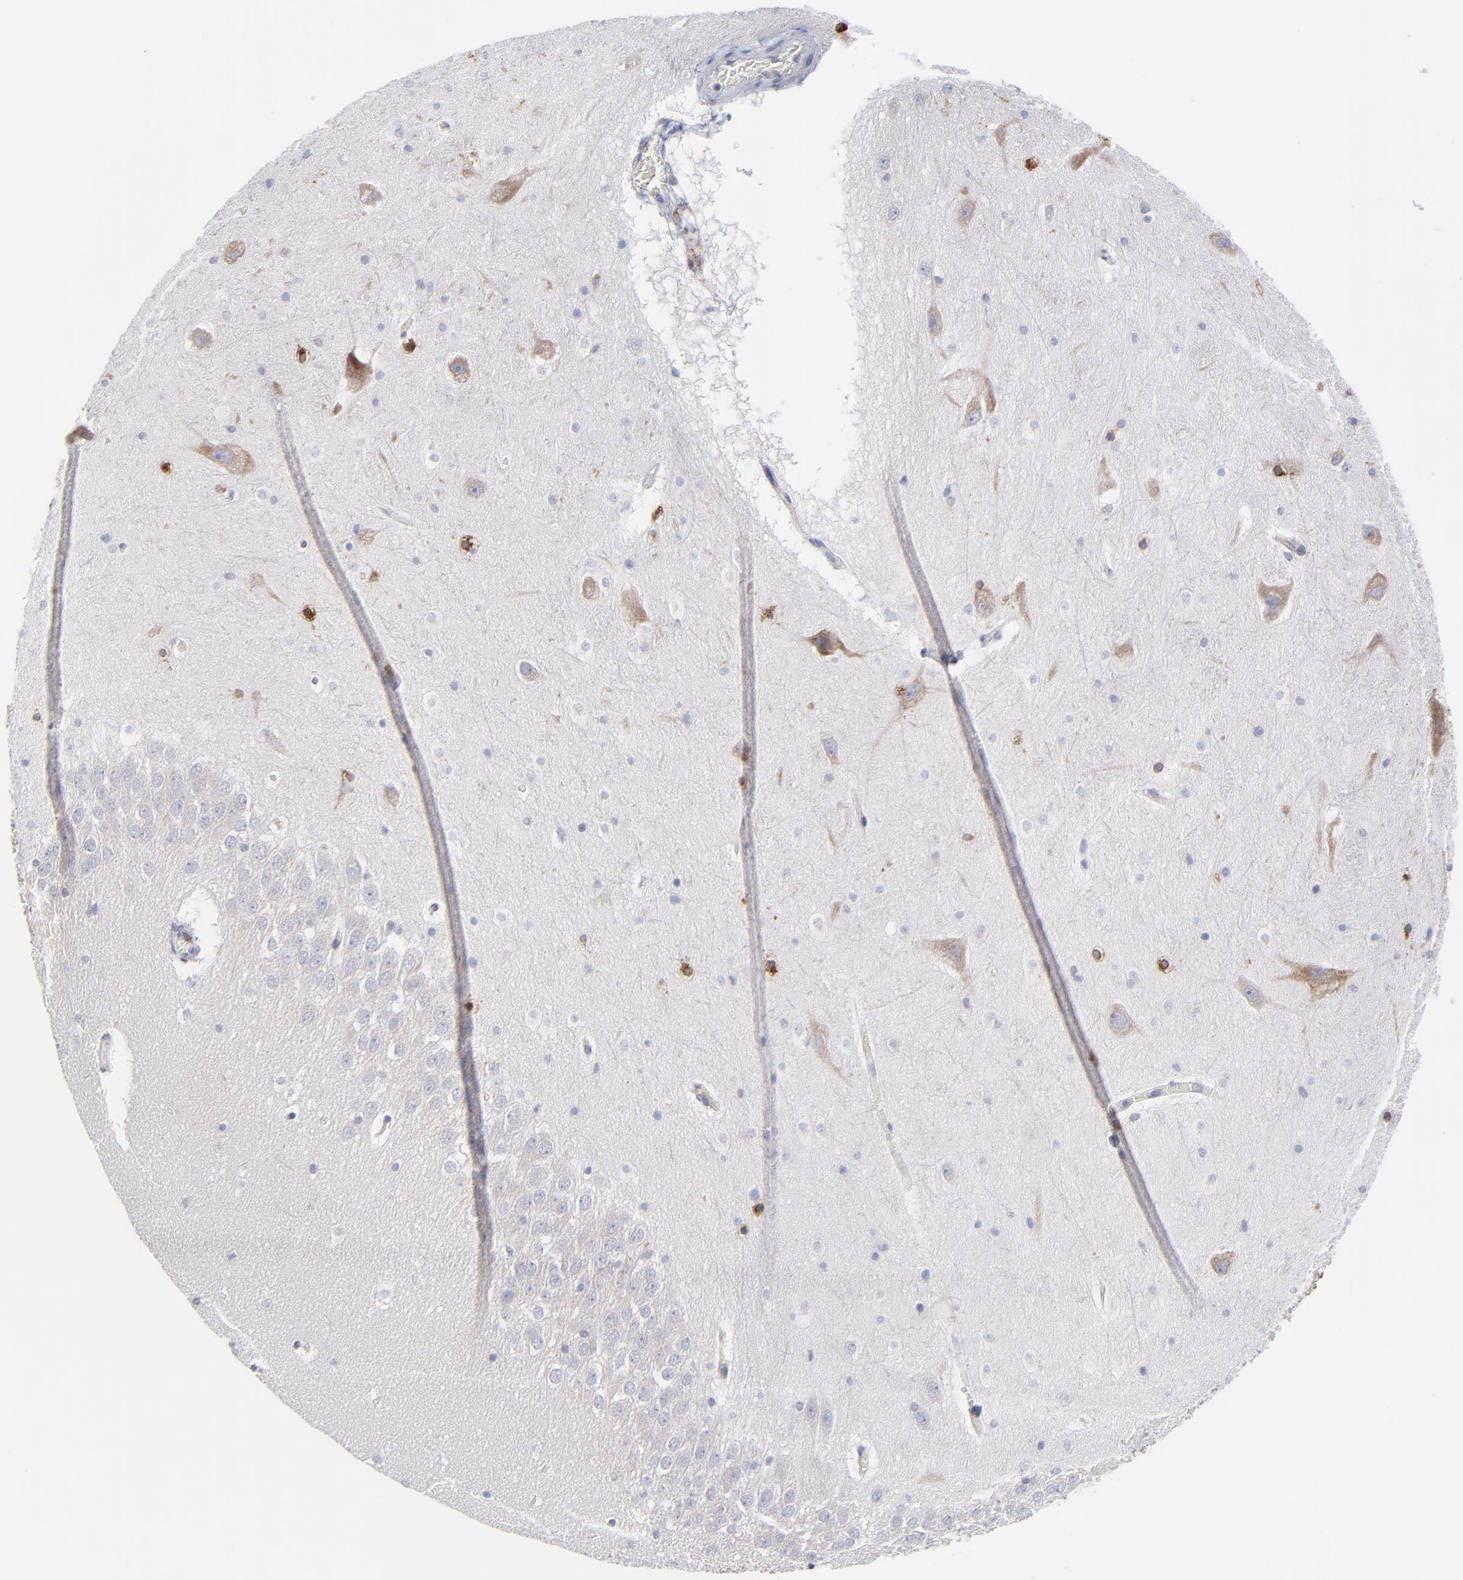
{"staining": {"intensity": "moderate", "quantity": "<25%", "location": "cytoplasmic/membranous"}, "tissue": "hippocampus", "cell_type": "Glial cells", "image_type": "normal", "snomed": [{"axis": "morphology", "description": "Normal tissue, NOS"}, {"axis": "topography", "description": "Hippocampus"}], "caption": "Hippocampus stained with immunohistochemistry (IHC) demonstrates moderate cytoplasmic/membranous positivity in about <25% of glial cells.", "gene": "MOSPD2", "patient": {"sex": "male", "age": 45}}